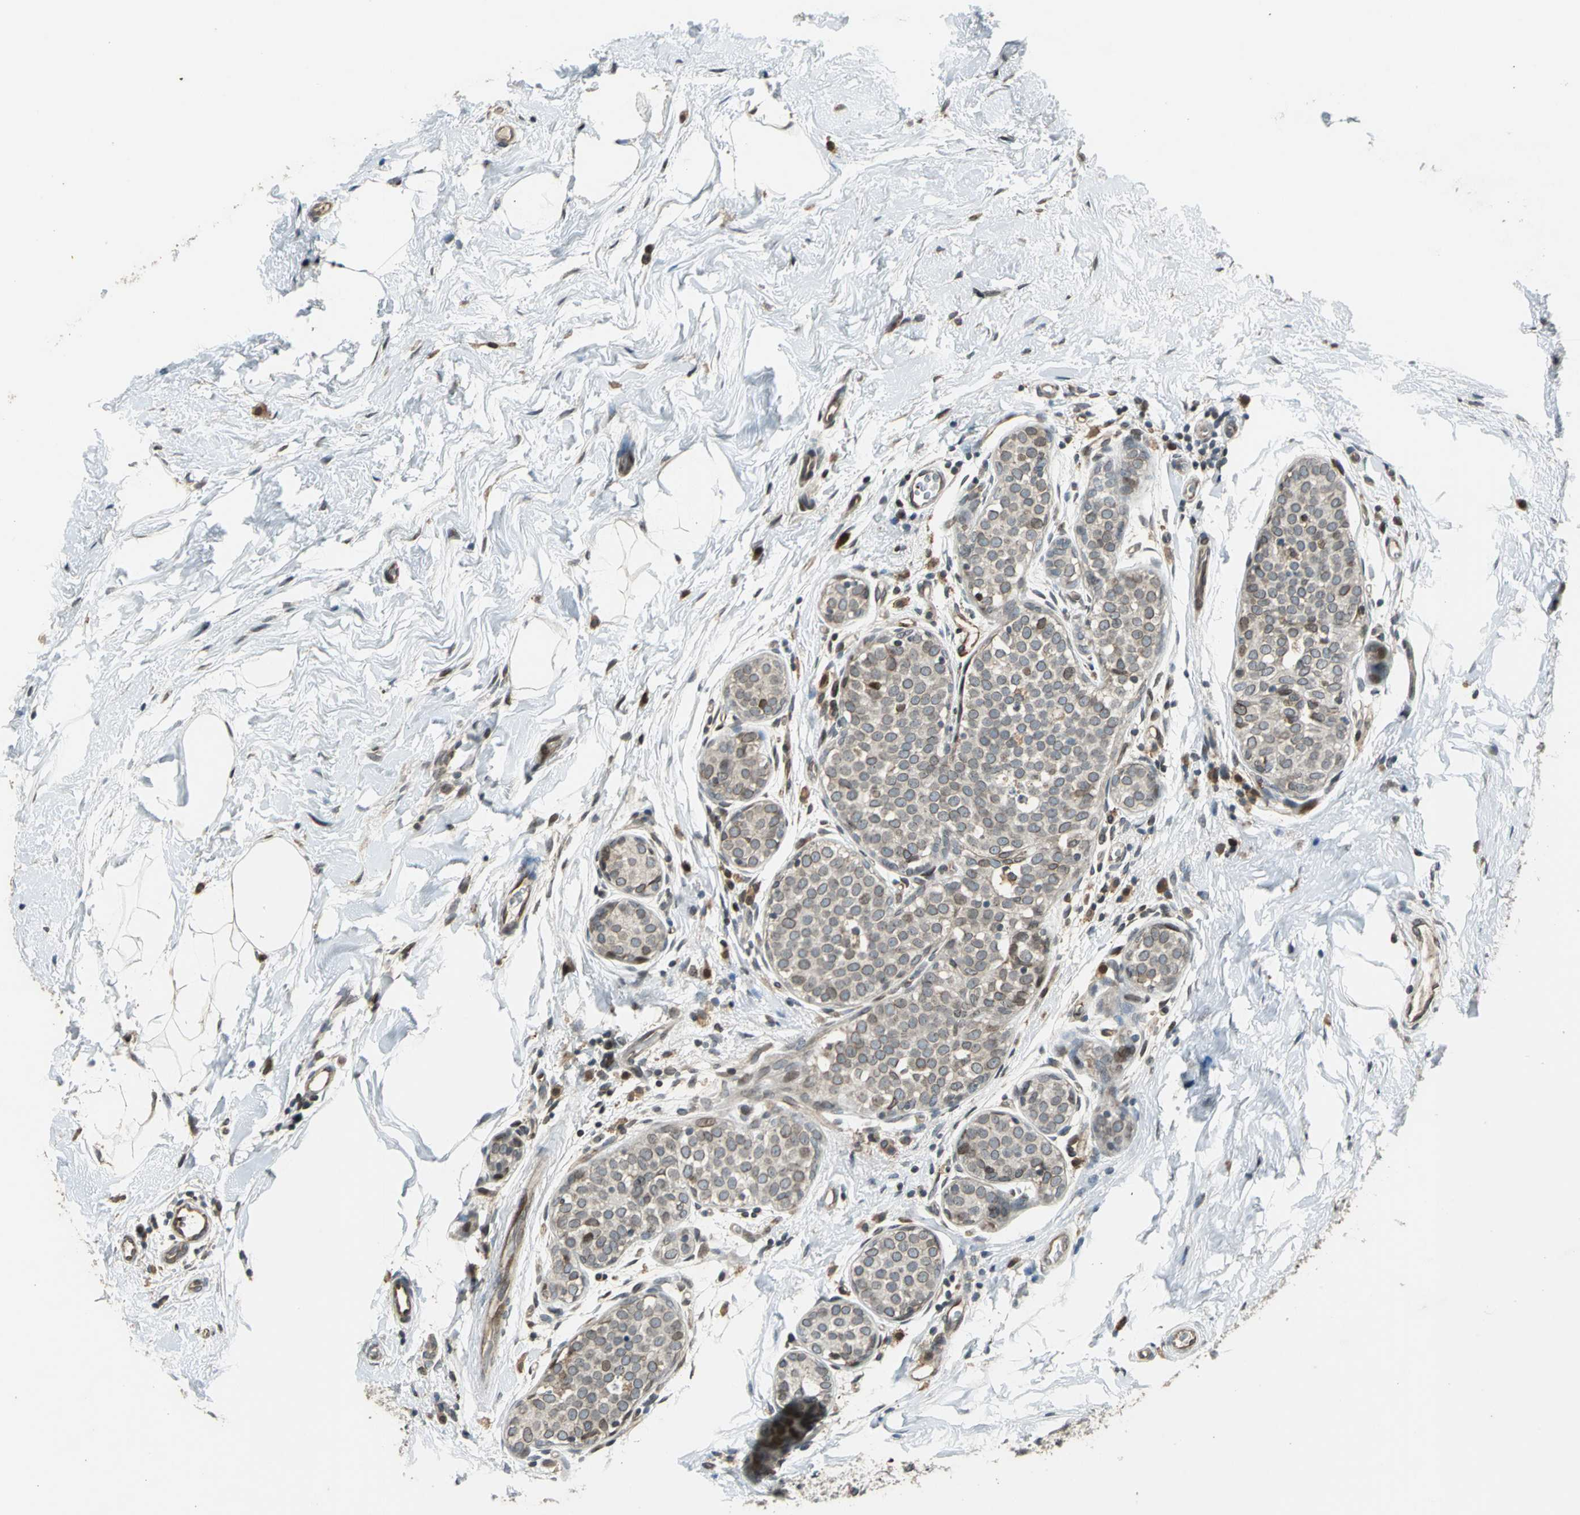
{"staining": {"intensity": "moderate", "quantity": "<25%", "location": "cytoplasmic/membranous,nuclear"}, "tissue": "breast cancer", "cell_type": "Tumor cells", "image_type": "cancer", "snomed": [{"axis": "morphology", "description": "Lobular carcinoma, in situ"}, {"axis": "morphology", "description": "Lobular carcinoma"}, {"axis": "topography", "description": "Breast"}], "caption": "Immunohistochemistry (DAB) staining of human breast cancer (lobular carcinoma) shows moderate cytoplasmic/membranous and nuclear protein expression in approximately <25% of tumor cells. Using DAB (3,3'-diaminobenzidine) (brown) and hematoxylin (blue) stains, captured at high magnification using brightfield microscopy.", "gene": "BRIP1", "patient": {"sex": "female", "age": 41}}